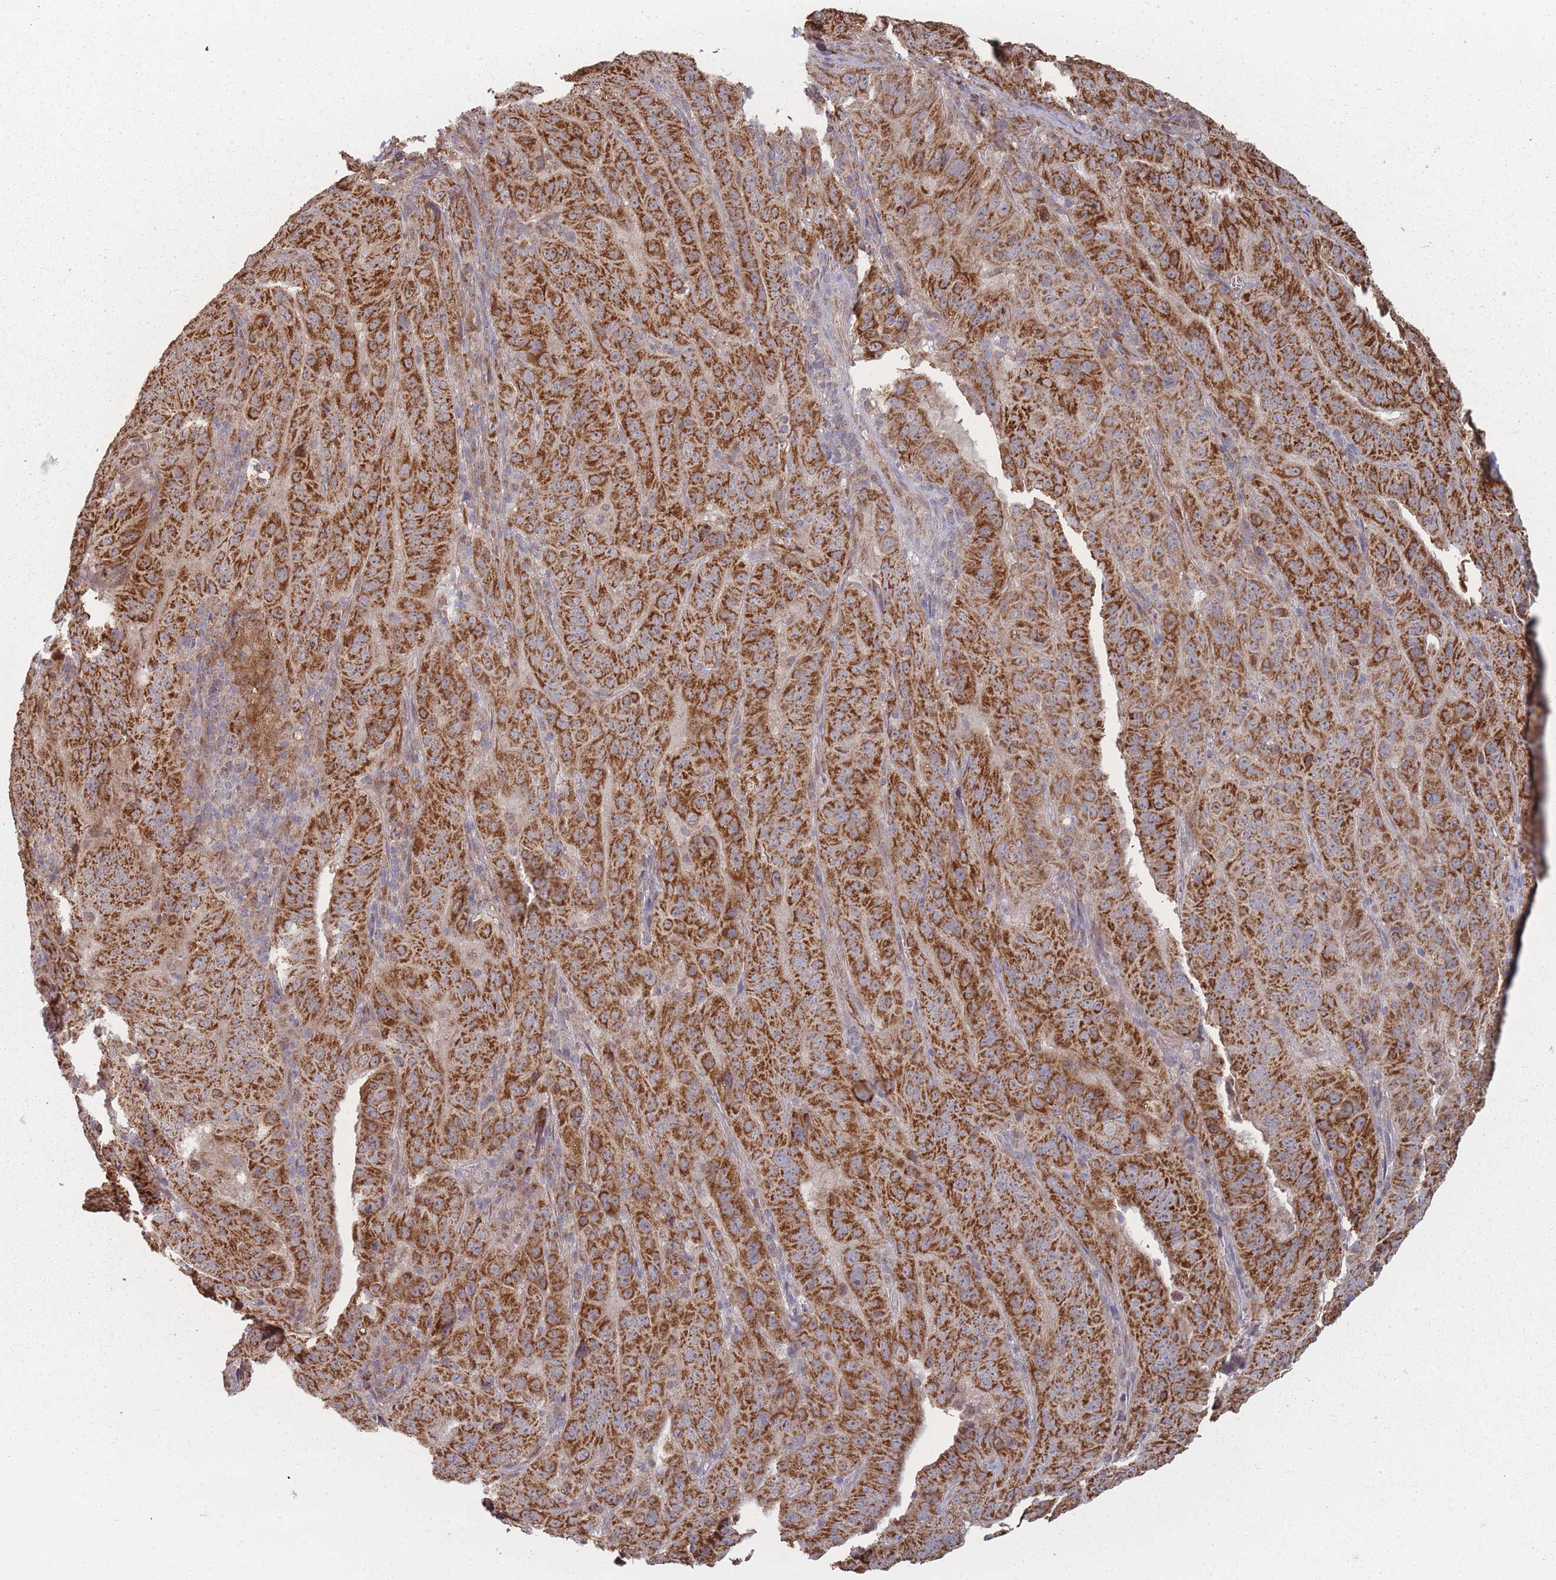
{"staining": {"intensity": "strong", "quantity": ">75%", "location": "cytoplasmic/membranous"}, "tissue": "pancreatic cancer", "cell_type": "Tumor cells", "image_type": "cancer", "snomed": [{"axis": "morphology", "description": "Adenocarcinoma, NOS"}, {"axis": "topography", "description": "Pancreas"}], "caption": "Immunohistochemistry of pancreatic cancer (adenocarcinoma) displays high levels of strong cytoplasmic/membranous staining in about >75% of tumor cells.", "gene": "PSMB3", "patient": {"sex": "male", "age": 63}}